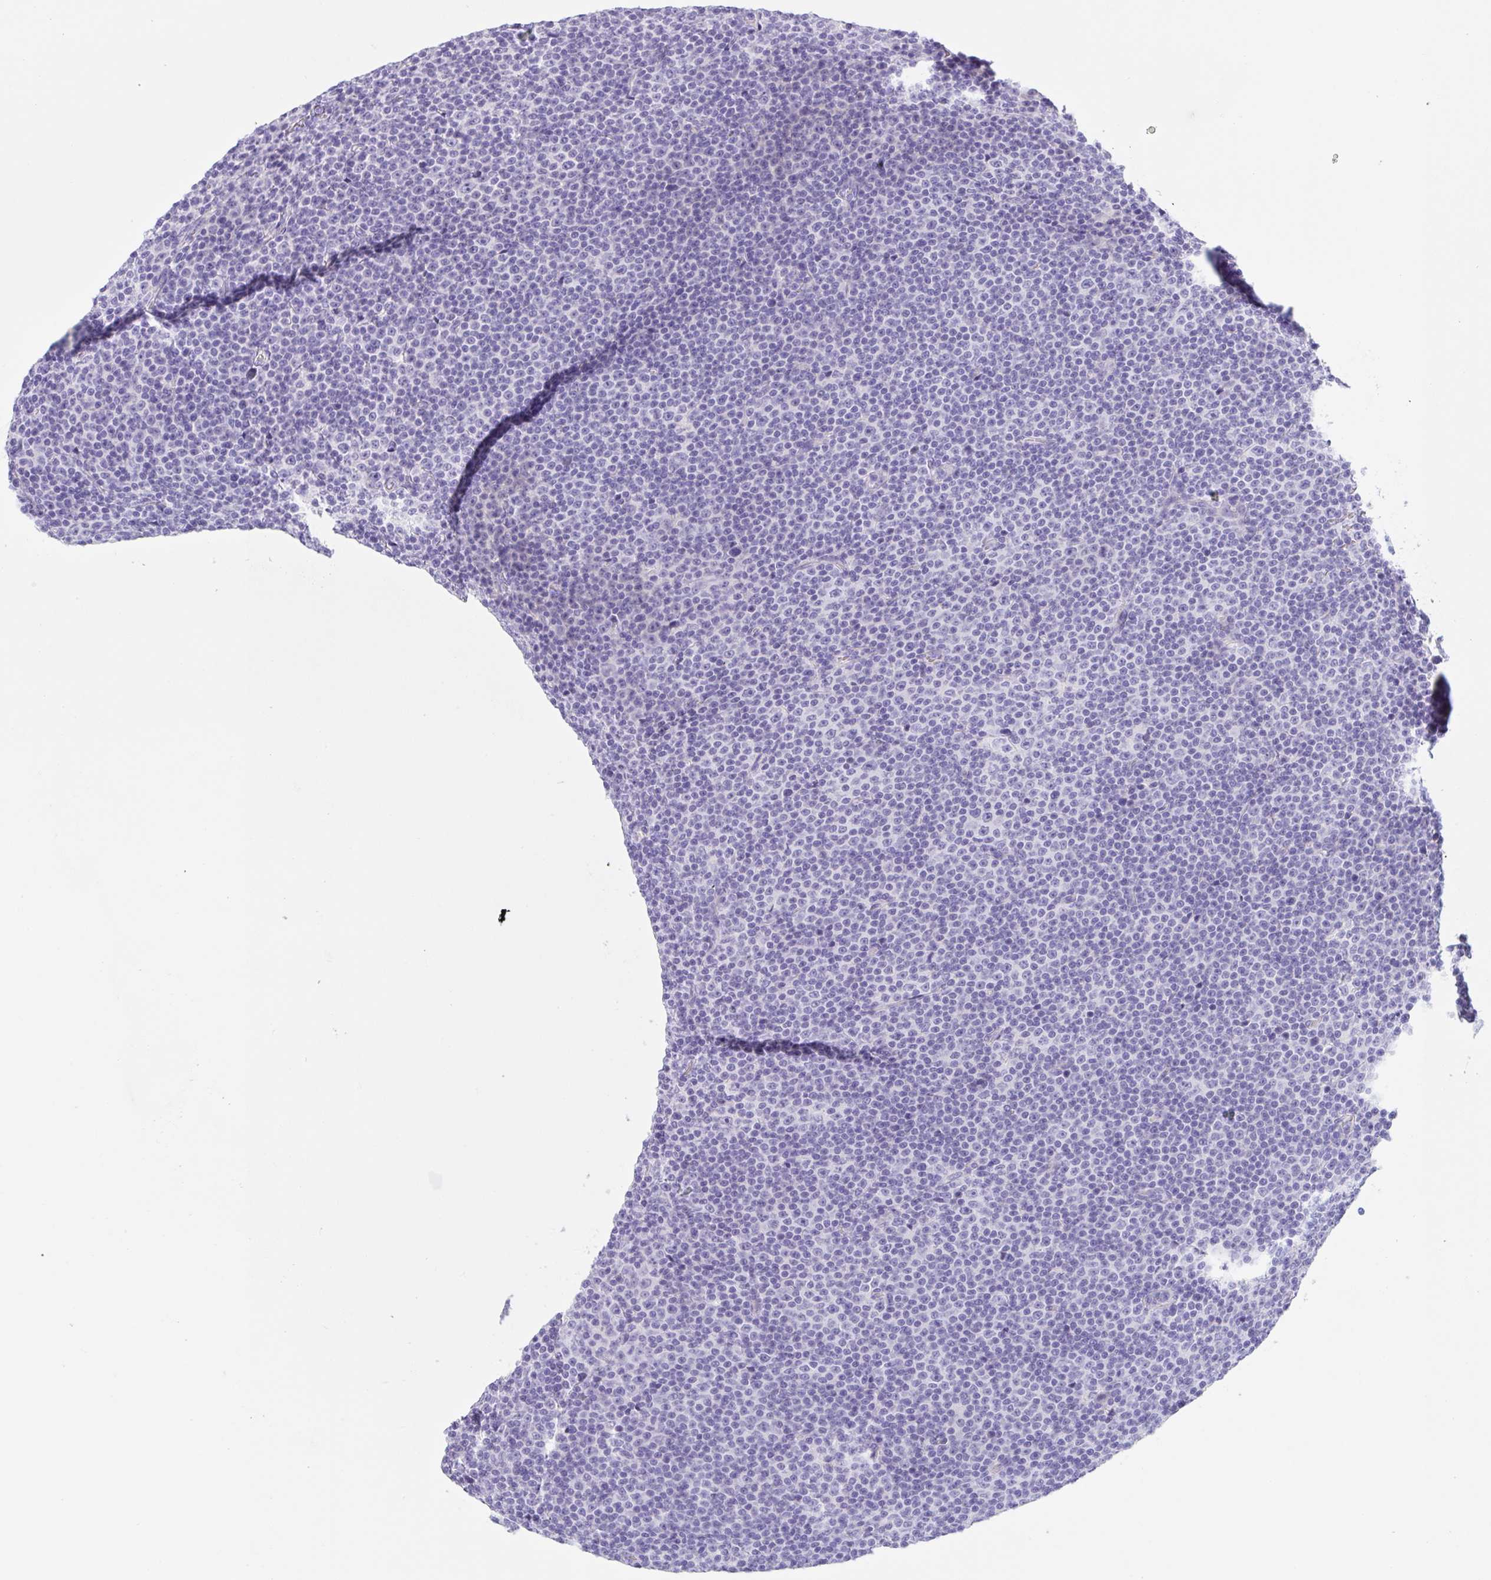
{"staining": {"intensity": "negative", "quantity": "none", "location": "none"}, "tissue": "lymphoma", "cell_type": "Tumor cells", "image_type": "cancer", "snomed": [{"axis": "morphology", "description": "Malignant lymphoma, non-Hodgkin's type, Low grade"}, {"axis": "topography", "description": "Lymph node"}], "caption": "Tumor cells show no significant protein staining in lymphoma.", "gene": "KLK8", "patient": {"sex": "female", "age": 67}}